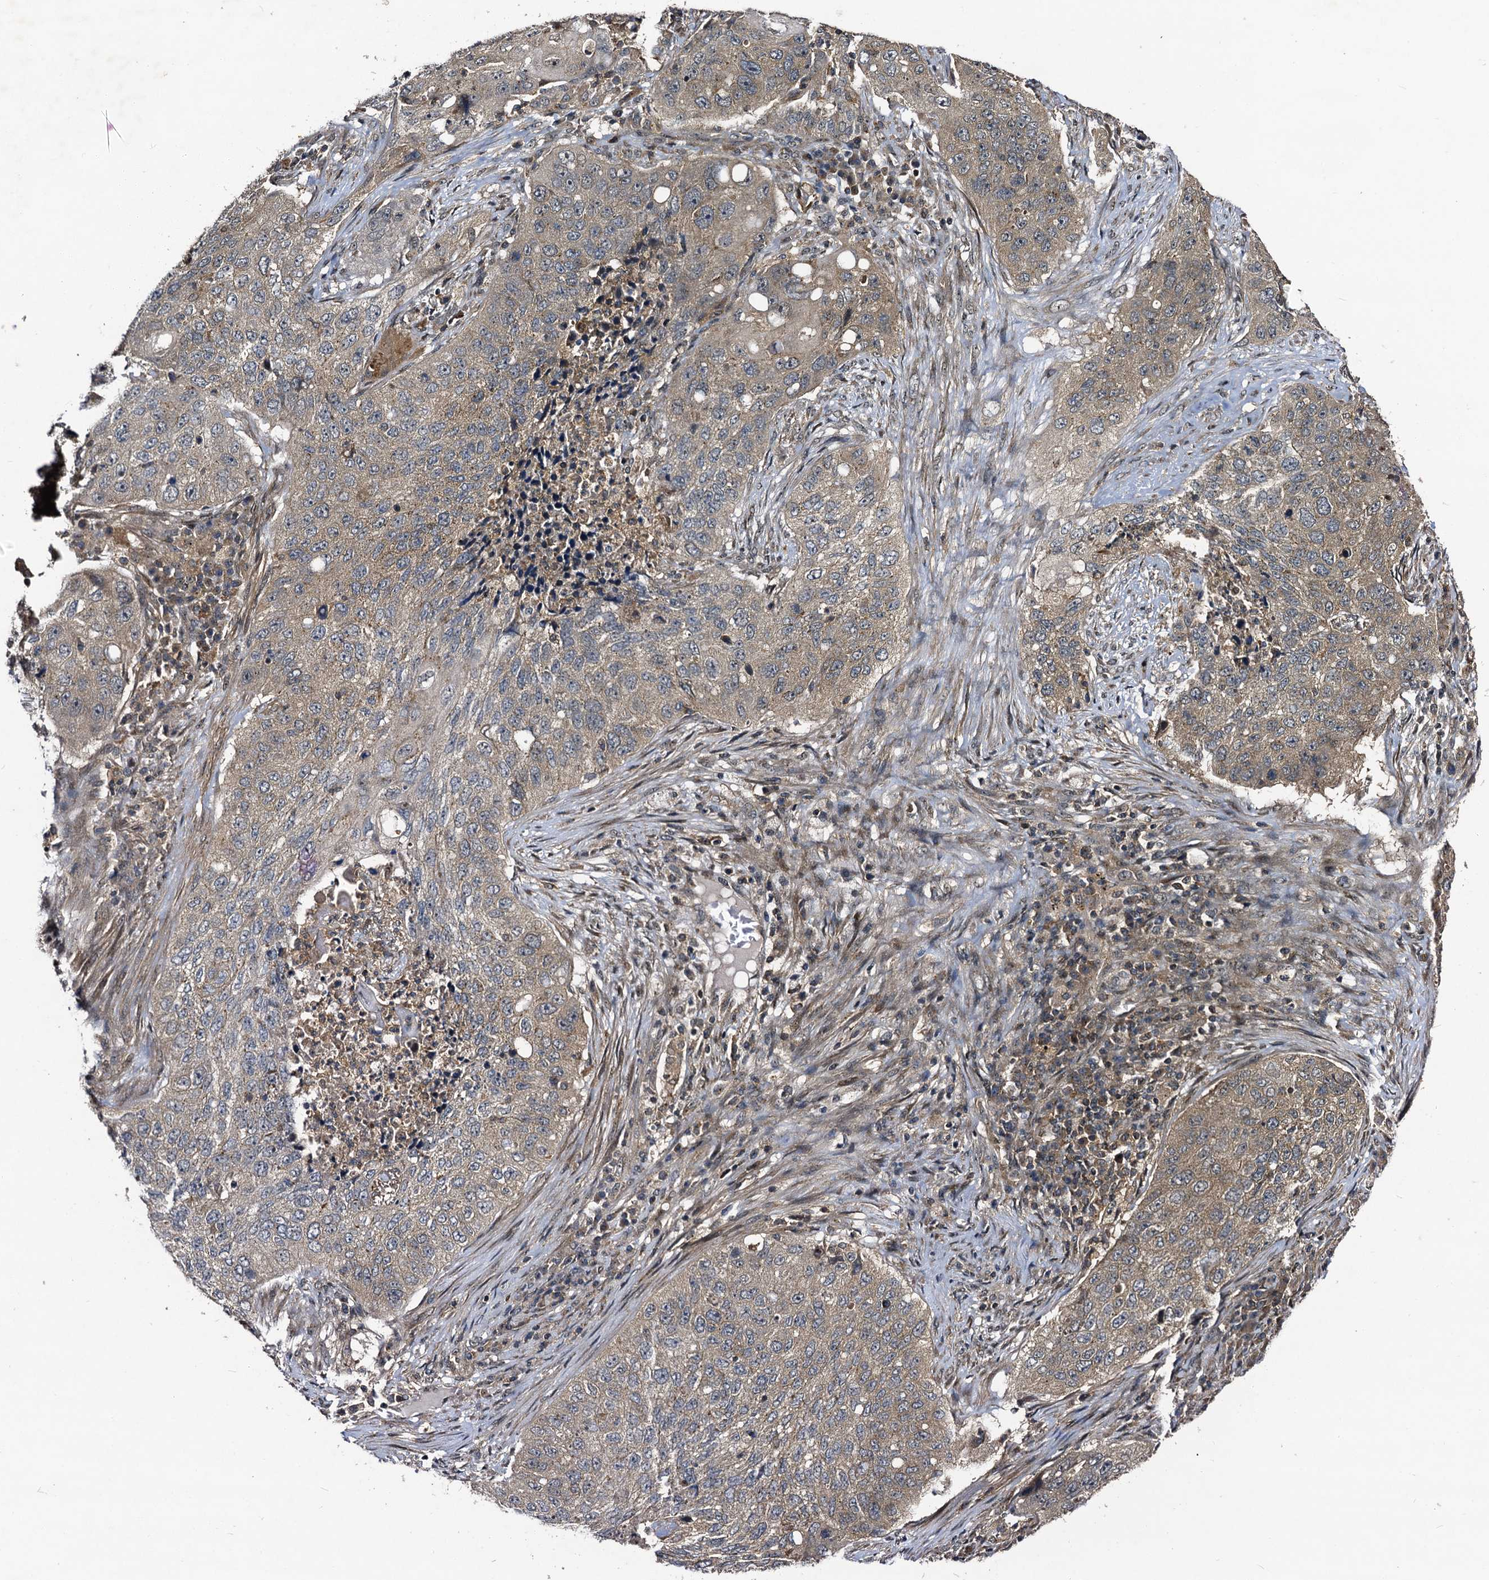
{"staining": {"intensity": "moderate", "quantity": ">75%", "location": "cytoplasmic/membranous"}, "tissue": "lung cancer", "cell_type": "Tumor cells", "image_type": "cancer", "snomed": [{"axis": "morphology", "description": "Squamous cell carcinoma, NOS"}, {"axis": "topography", "description": "Lung"}], "caption": "A photomicrograph of lung cancer stained for a protein exhibits moderate cytoplasmic/membranous brown staining in tumor cells.", "gene": "KXD1", "patient": {"sex": "female", "age": 63}}